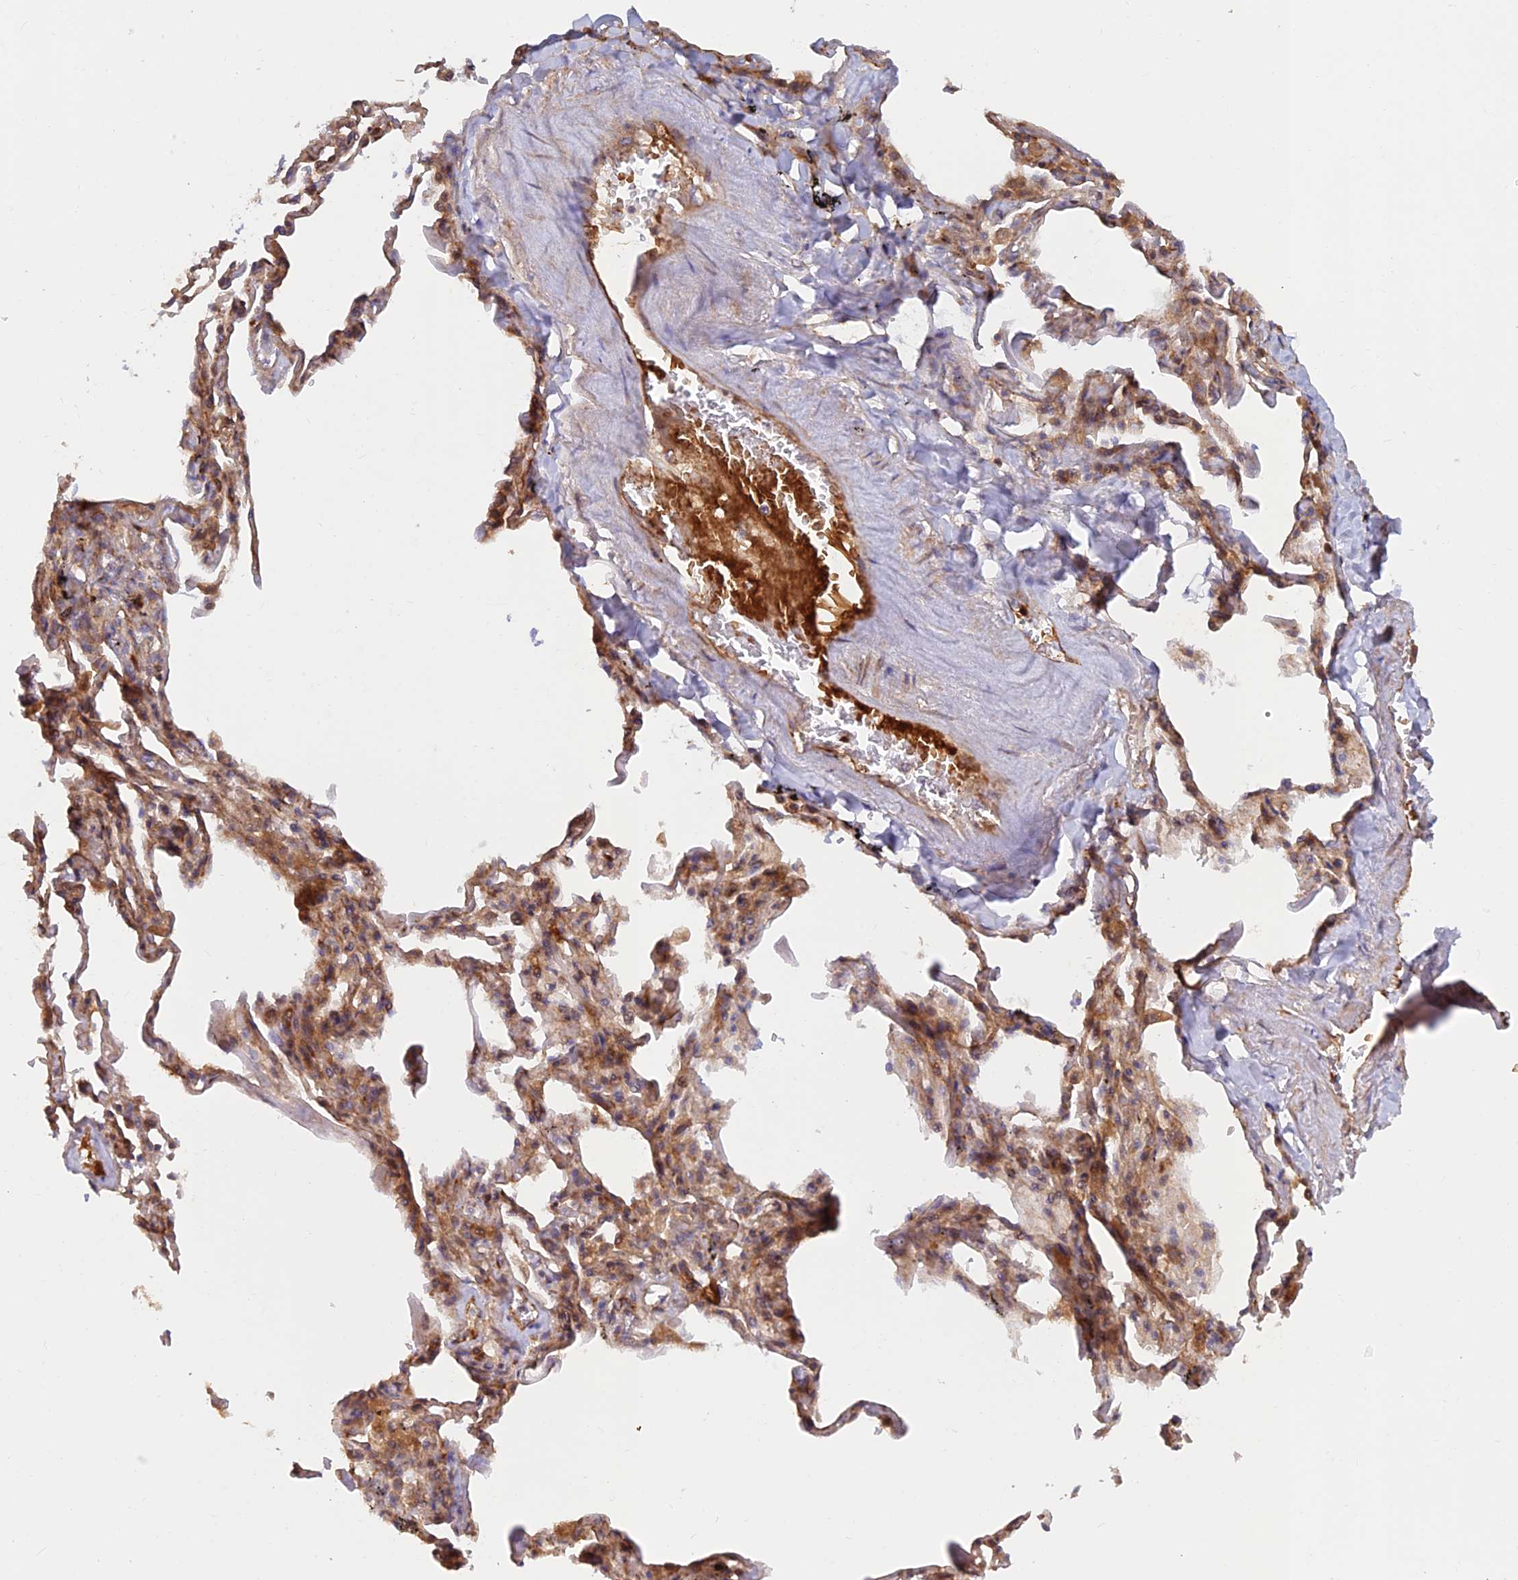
{"staining": {"intensity": "moderate", "quantity": "<25%", "location": "cytoplasmic/membranous"}, "tissue": "adipose tissue", "cell_type": "Adipocytes", "image_type": "normal", "snomed": [{"axis": "morphology", "description": "Normal tissue, NOS"}, {"axis": "topography", "description": "Lymph node"}, {"axis": "topography", "description": "Bronchus"}], "caption": "An immunohistochemistry (IHC) photomicrograph of unremarkable tissue is shown. Protein staining in brown highlights moderate cytoplasmic/membranous positivity in adipose tissue within adipocytes.", "gene": "GMCL1", "patient": {"sex": "male", "age": 63}}